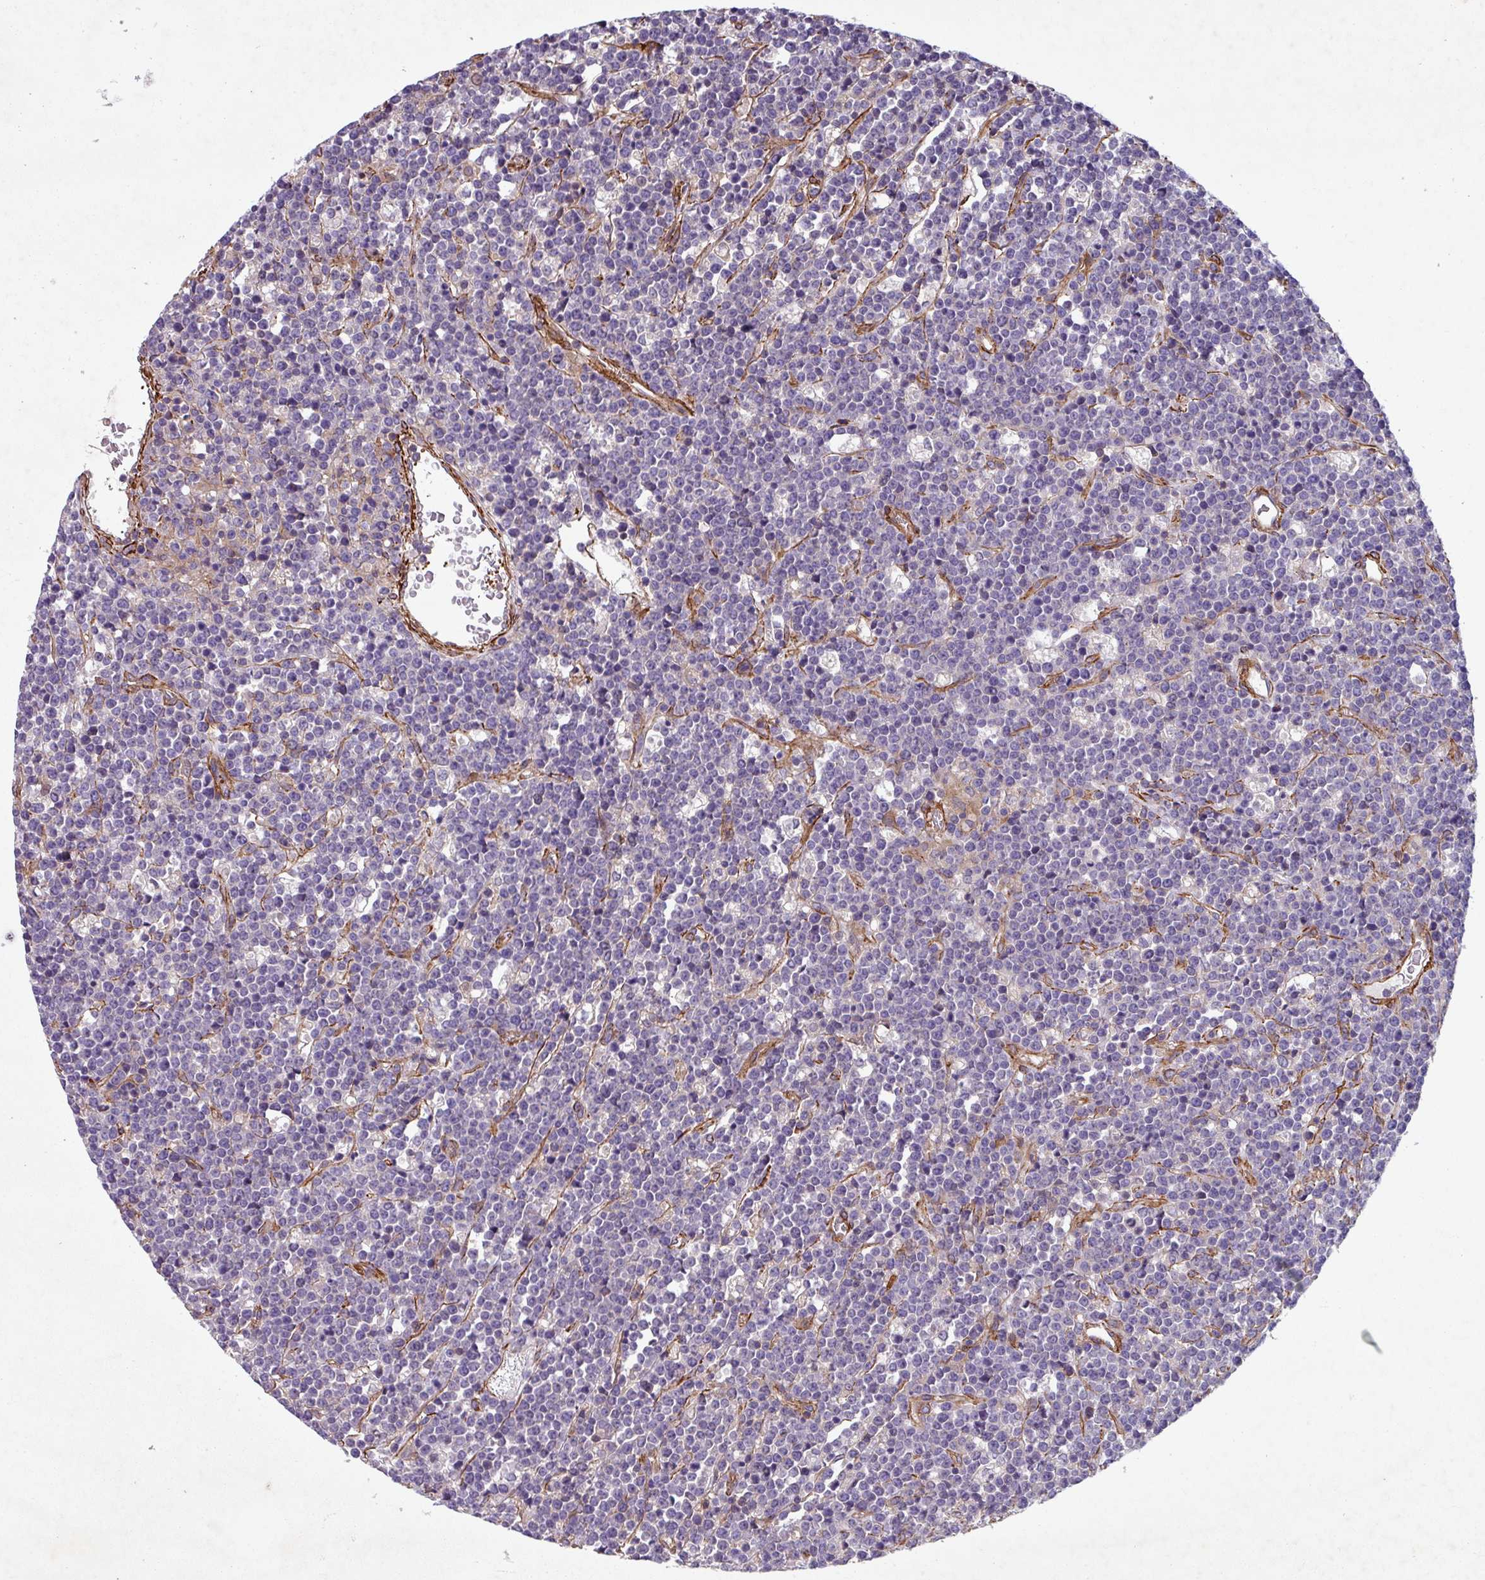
{"staining": {"intensity": "negative", "quantity": "none", "location": "none"}, "tissue": "lymphoma", "cell_type": "Tumor cells", "image_type": "cancer", "snomed": [{"axis": "morphology", "description": "Malignant lymphoma, non-Hodgkin's type, High grade"}, {"axis": "topography", "description": "Ovary"}], "caption": "This is an IHC histopathology image of human malignant lymphoma, non-Hodgkin's type (high-grade). There is no staining in tumor cells.", "gene": "ATP2C2", "patient": {"sex": "female", "age": 56}}